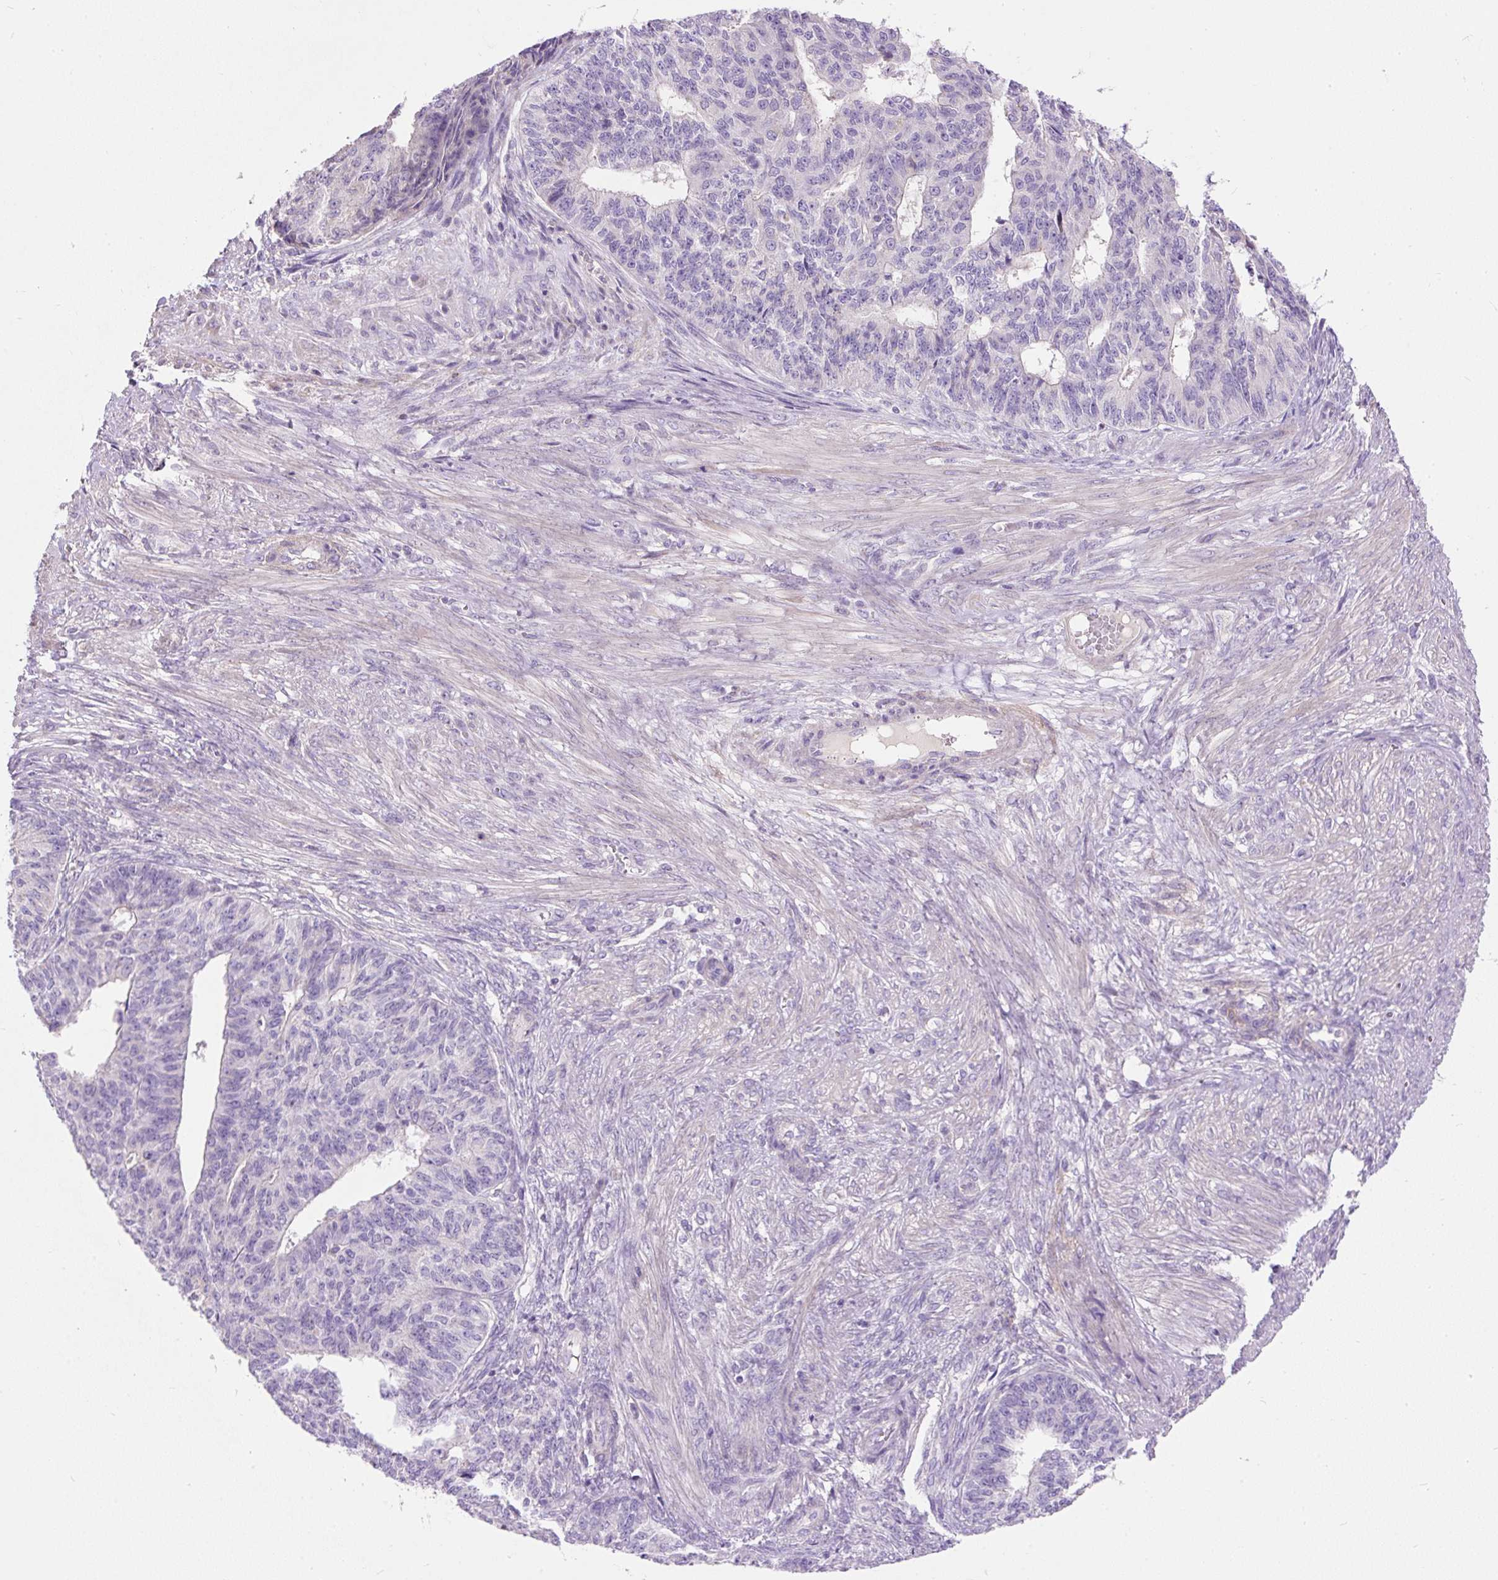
{"staining": {"intensity": "negative", "quantity": "none", "location": "none"}, "tissue": "endometrial cancer", "cell_type": "Tumor cells", "image_type": "cancer", "snomed": [{"axis": "morphology", "description": "Adenocarcinoma, NOS"}, {"axis": "topography", "description": "Endometrium"}], "caption": "The immunohistochemistry (IHC) image has no significant positivity in tumor cells of endometrial cancer (adenocarcinoma) tissue.", "gene": "SUSD5", "patient": {"sex": "female", "age": 32}}